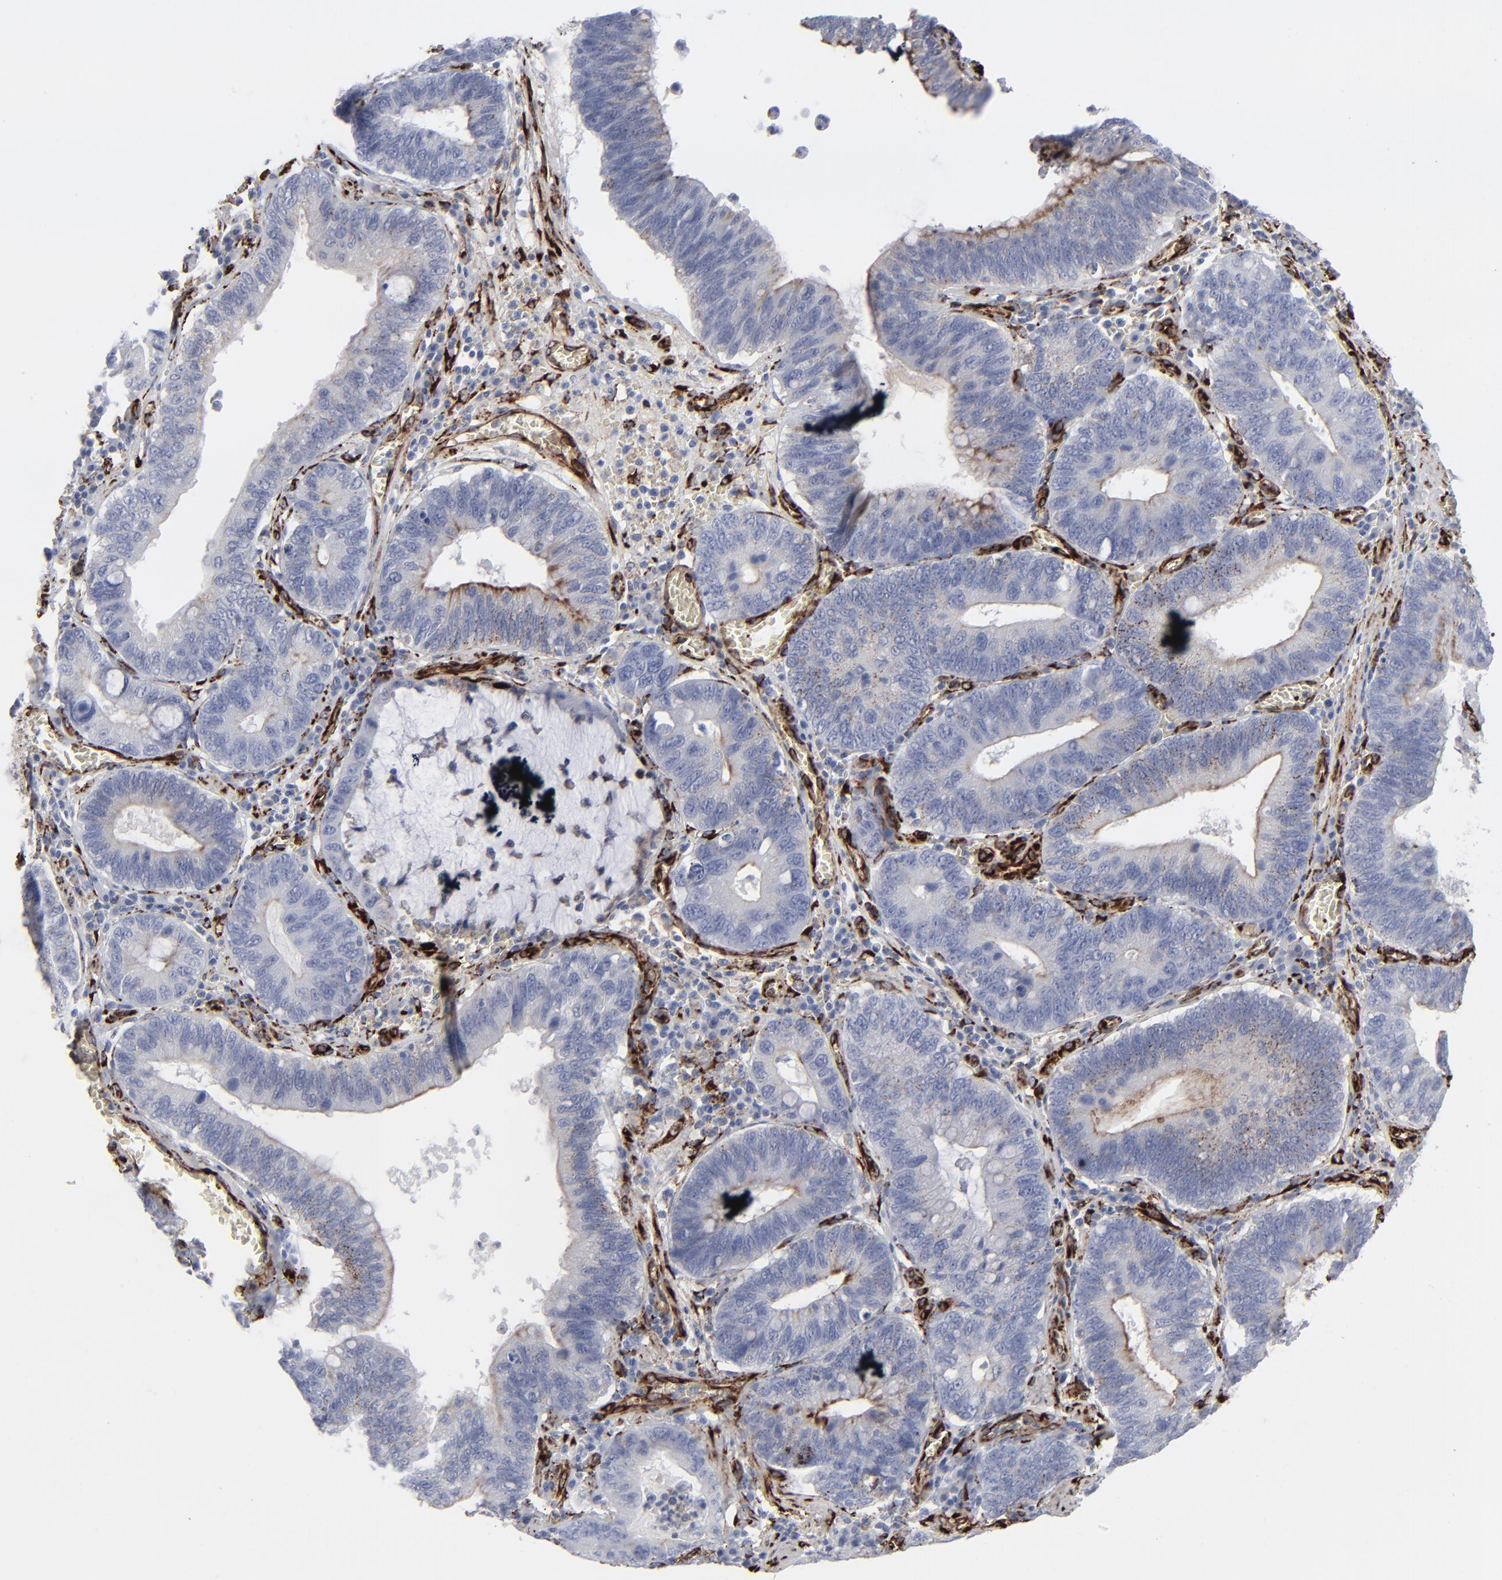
{"staining": {"intensity": "negative", "quantity": "none", "location": "none"}, "tissue": "stomach cancer", "cell_type": "Tumor cells", "image_type": "cancer", "snomed": [{"axis": "morphology", "description": "Adenocarcinoma, NOS"}, {"axis": "topography", "description": "Stomach"}, {"axis": "topography", "description": "Gastric cardia"}], "caption": "An image of human stomach cancer is negative for staining in tumor cells.", "gene": "SPARC", "patient": {"sex": "male", "age": 59}}